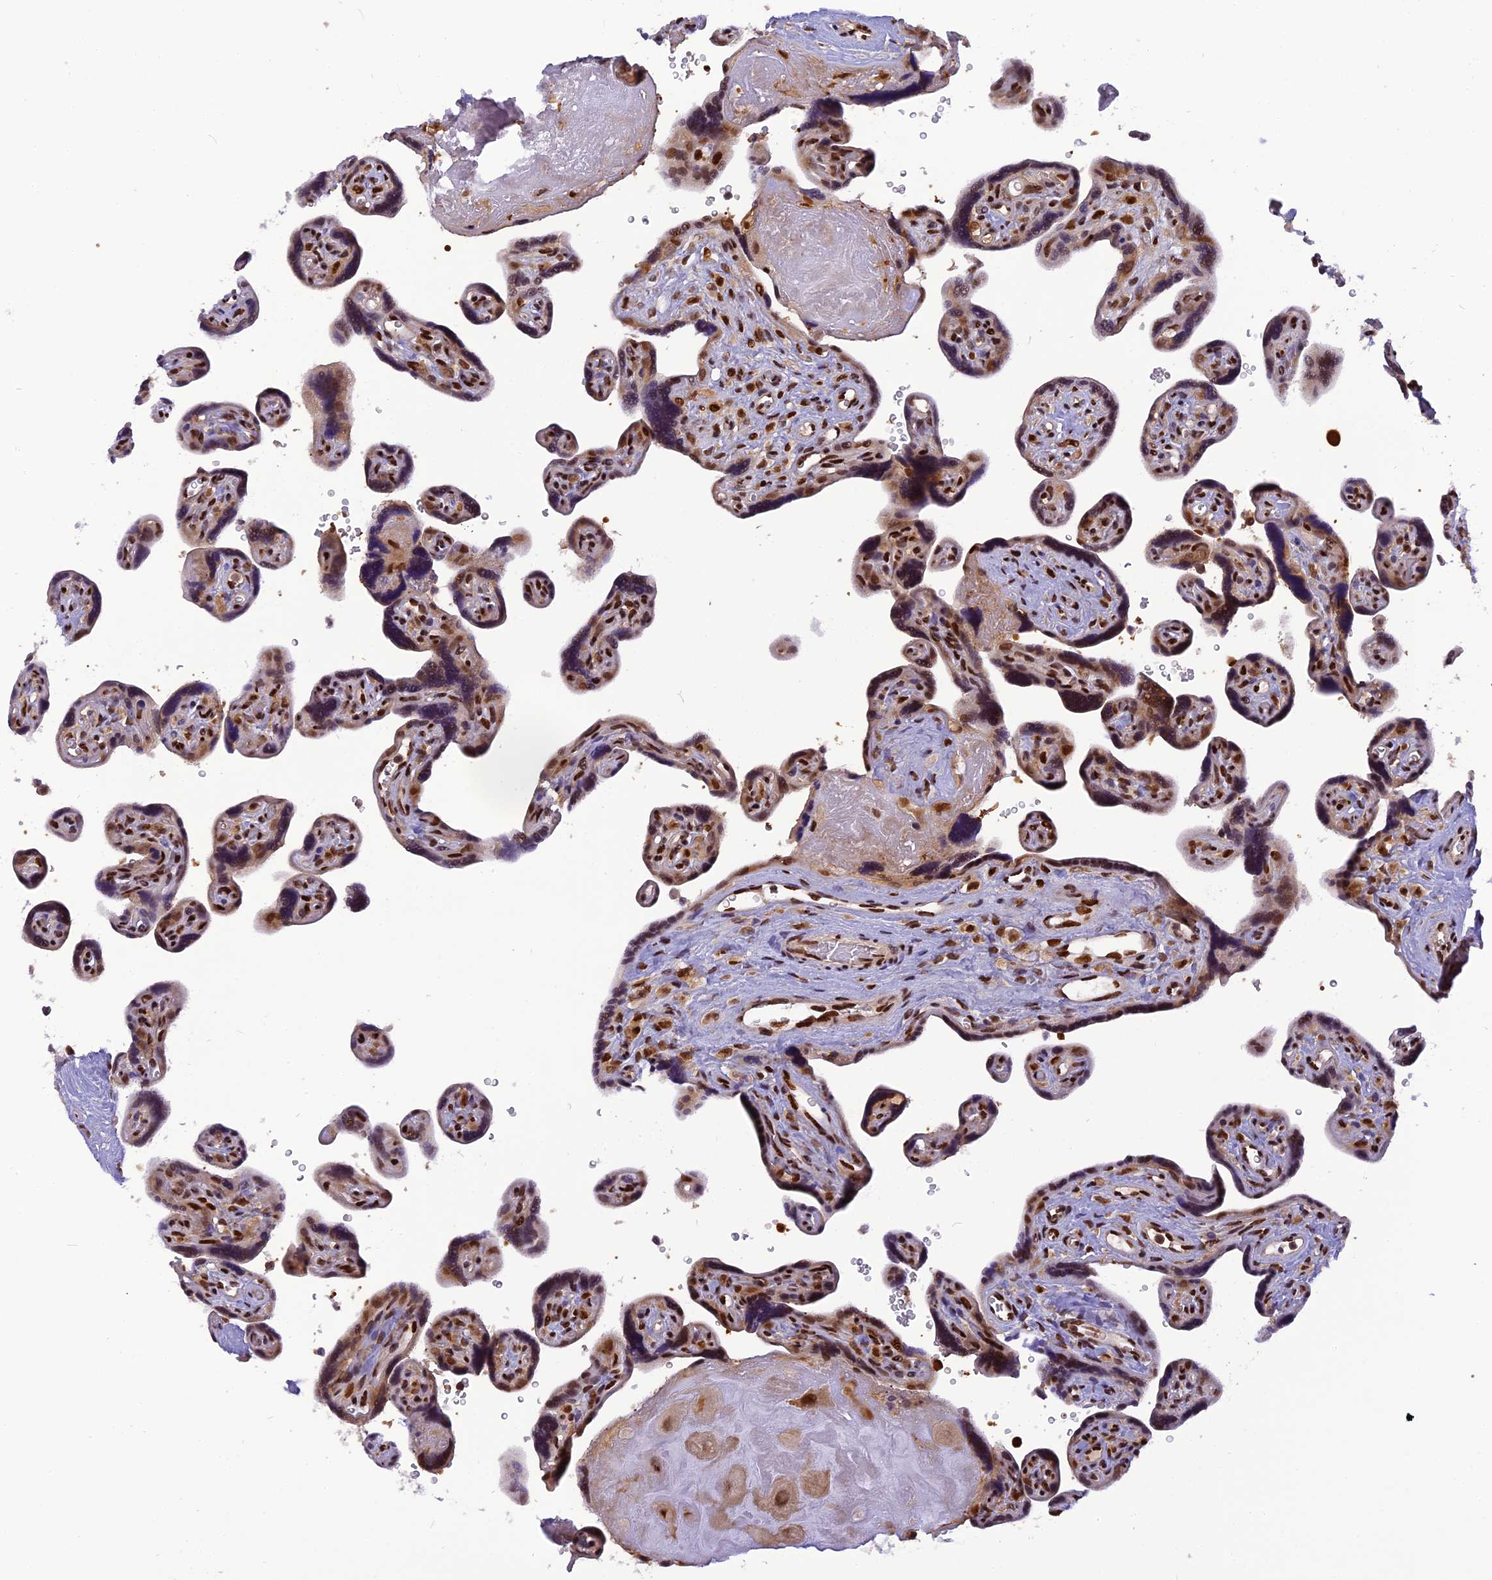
{"staining": {"intensity": "moderate", "quantity": "25%-75%", "location": "nuclear"}, "tissue": "placenta", "cell_type": "Trophoblastic cells", "image_type": "normal", "snomed": [{"axis": "morphology", "description": "Normal tissue, NOS"}, {"axis": "topography", "description": "Placenta"}], "caption": "About 25%-75% of trophoblastic cells in normal human placenta show moderate nuclear protein expression as visualized by brown immunohistochemical staining.", "gene": "RABGGTA", "patient": {"sex": "female", "age": 39}}